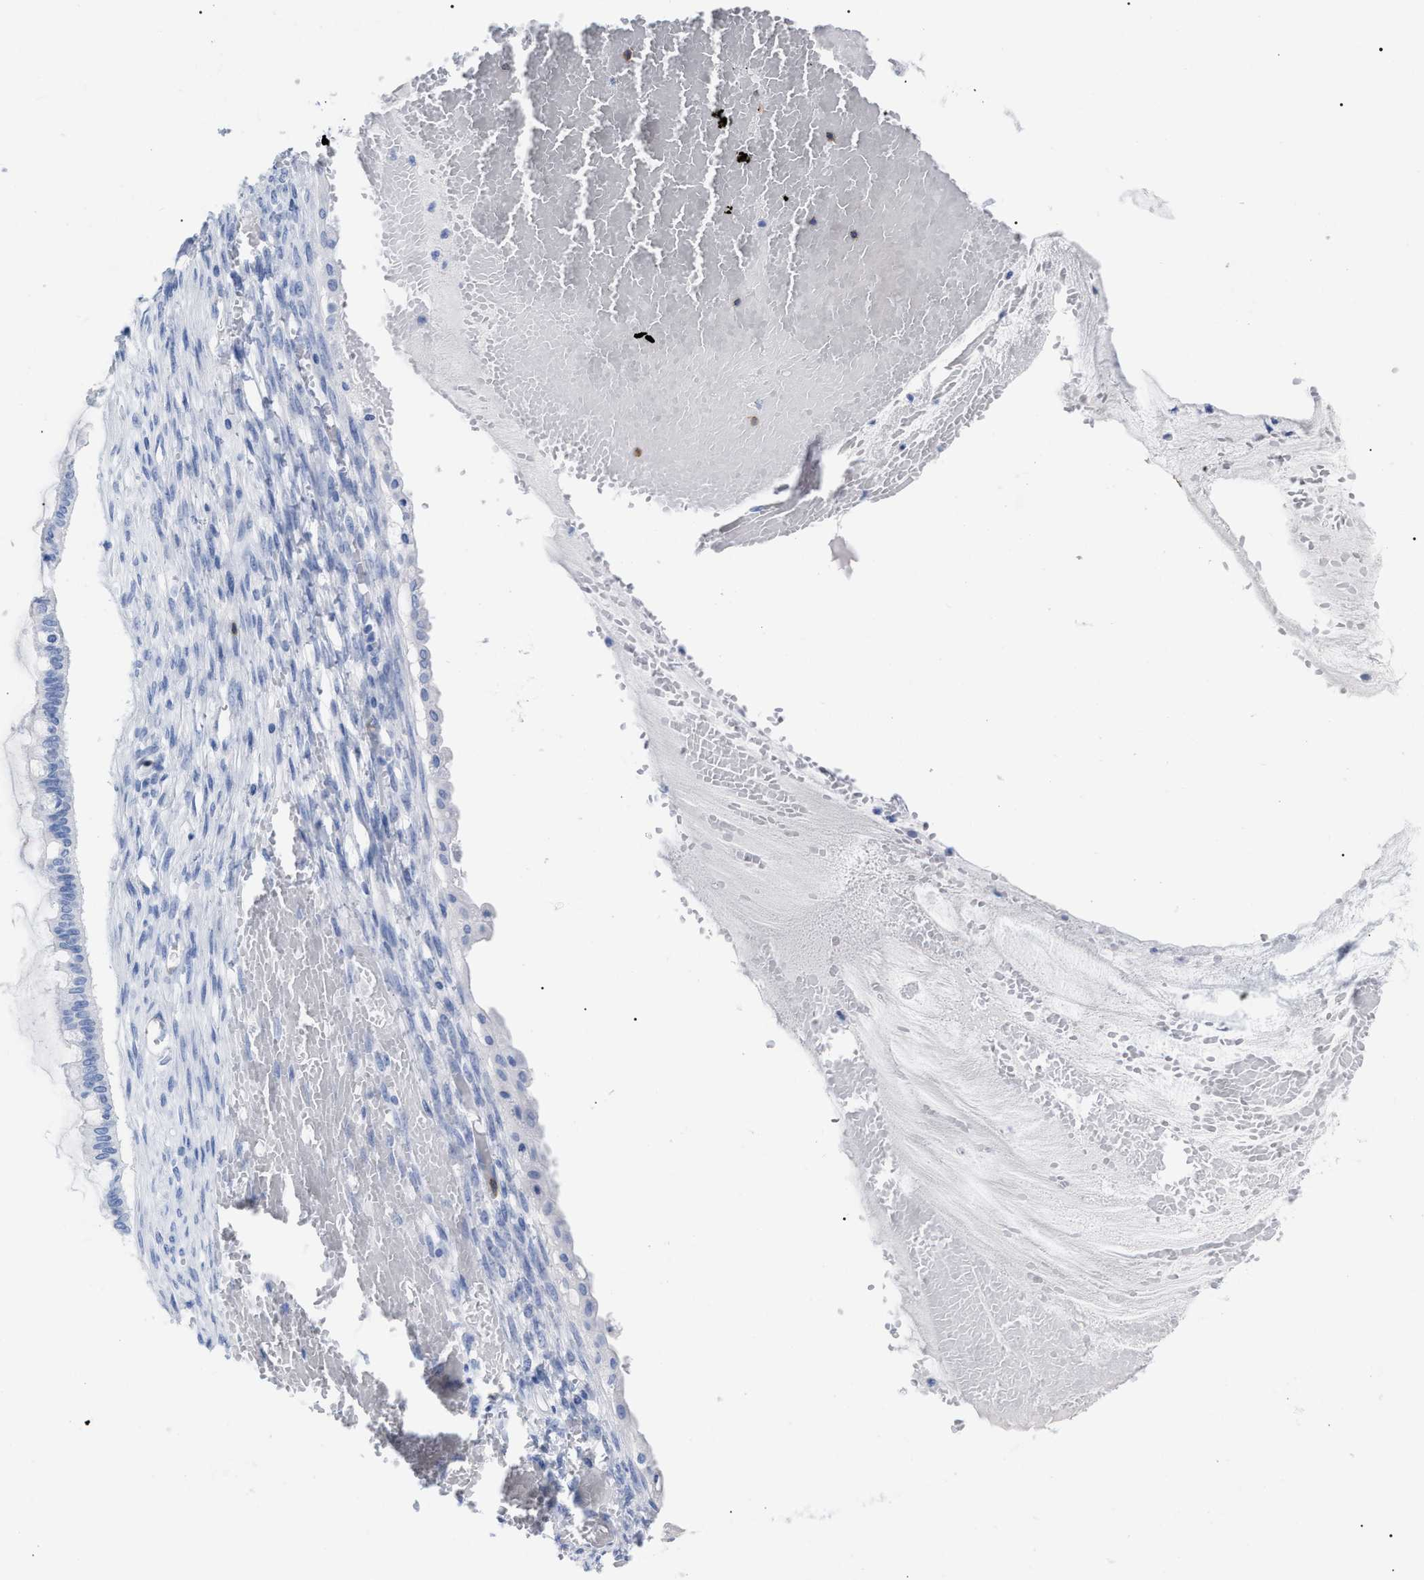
{"staining": {"intensity": "negative", "quantity": "none", "location": "none"}, "tissue": "ovarian cancer", "cell_type": "Tumor cells", "image_type": "cancer", "snomed": [{"axis": "morphology", "description": "Cystadenocarcinoma, mucinous, NOS"}, {"axis": "topography", "description": "Ovary"}], "caption": "The IHC image has no significant expression in tumor cells of mucinous cystadenocarcinoma (ovarian) tissue.", "gene": "CD5", "patient": {"sex": "female", "age": 73}}